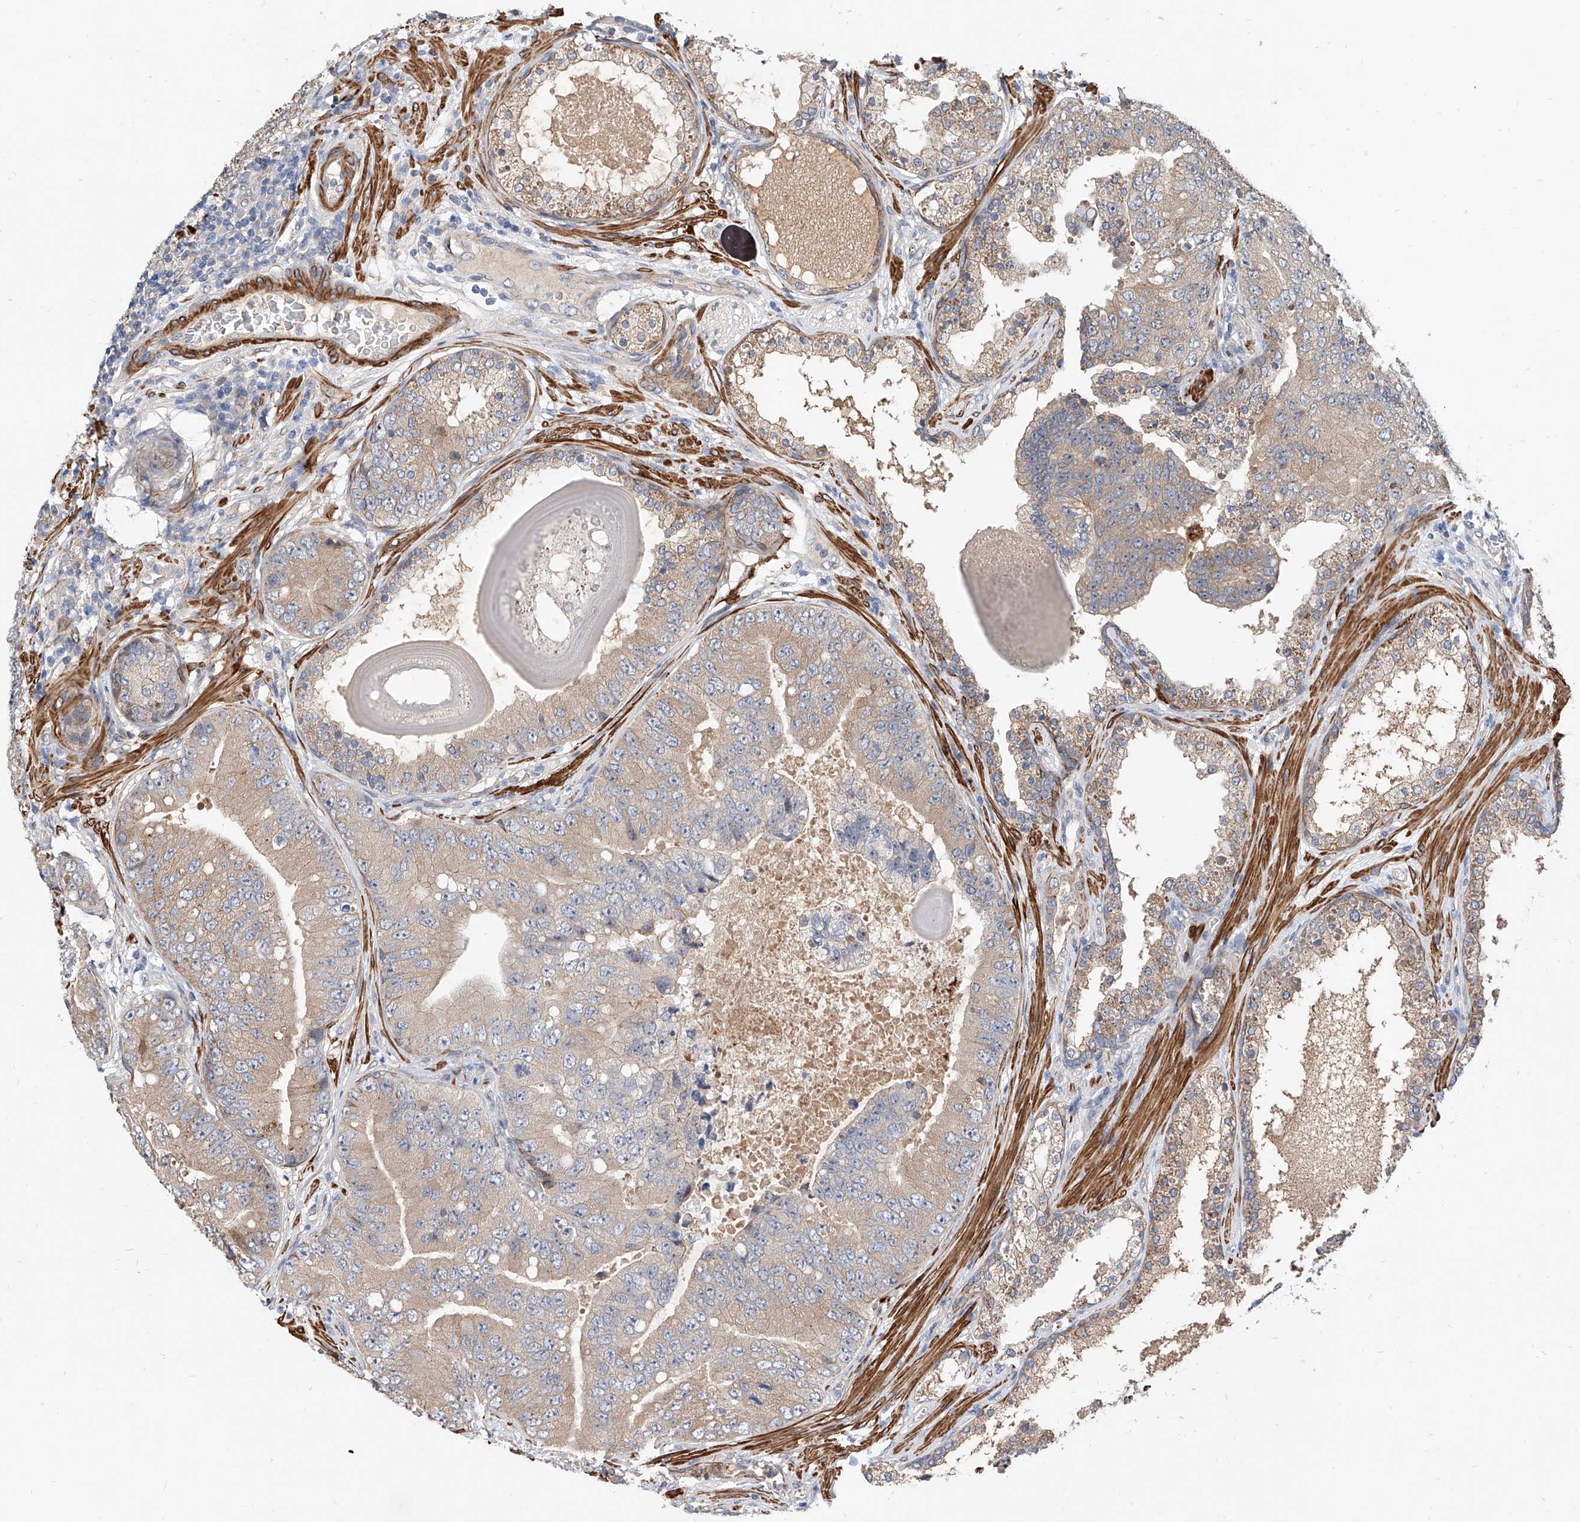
{"staining": {"intensity": "weak", "quantity": "25%-75%", "location": "cytoplasmic/membranous"}, "tissue": "prostate cancer", "cell_type": "Tumor cells", "image_type": "cancer", "snomed": [{"axis": "morphology", "description": "Adenocarcinoma, High grade"}, {"axis": "topography", "description": "Prostate"}], "caption": "IHC (DAB) staining of adenocarcinoma (high-grade) (prostate) shows weak cytoplasmic/membranous protein expression in approximately 25%-75% of tumor cells.", "gene": "MAGEE2", "patient": {"sex": "male", "age": 70}}